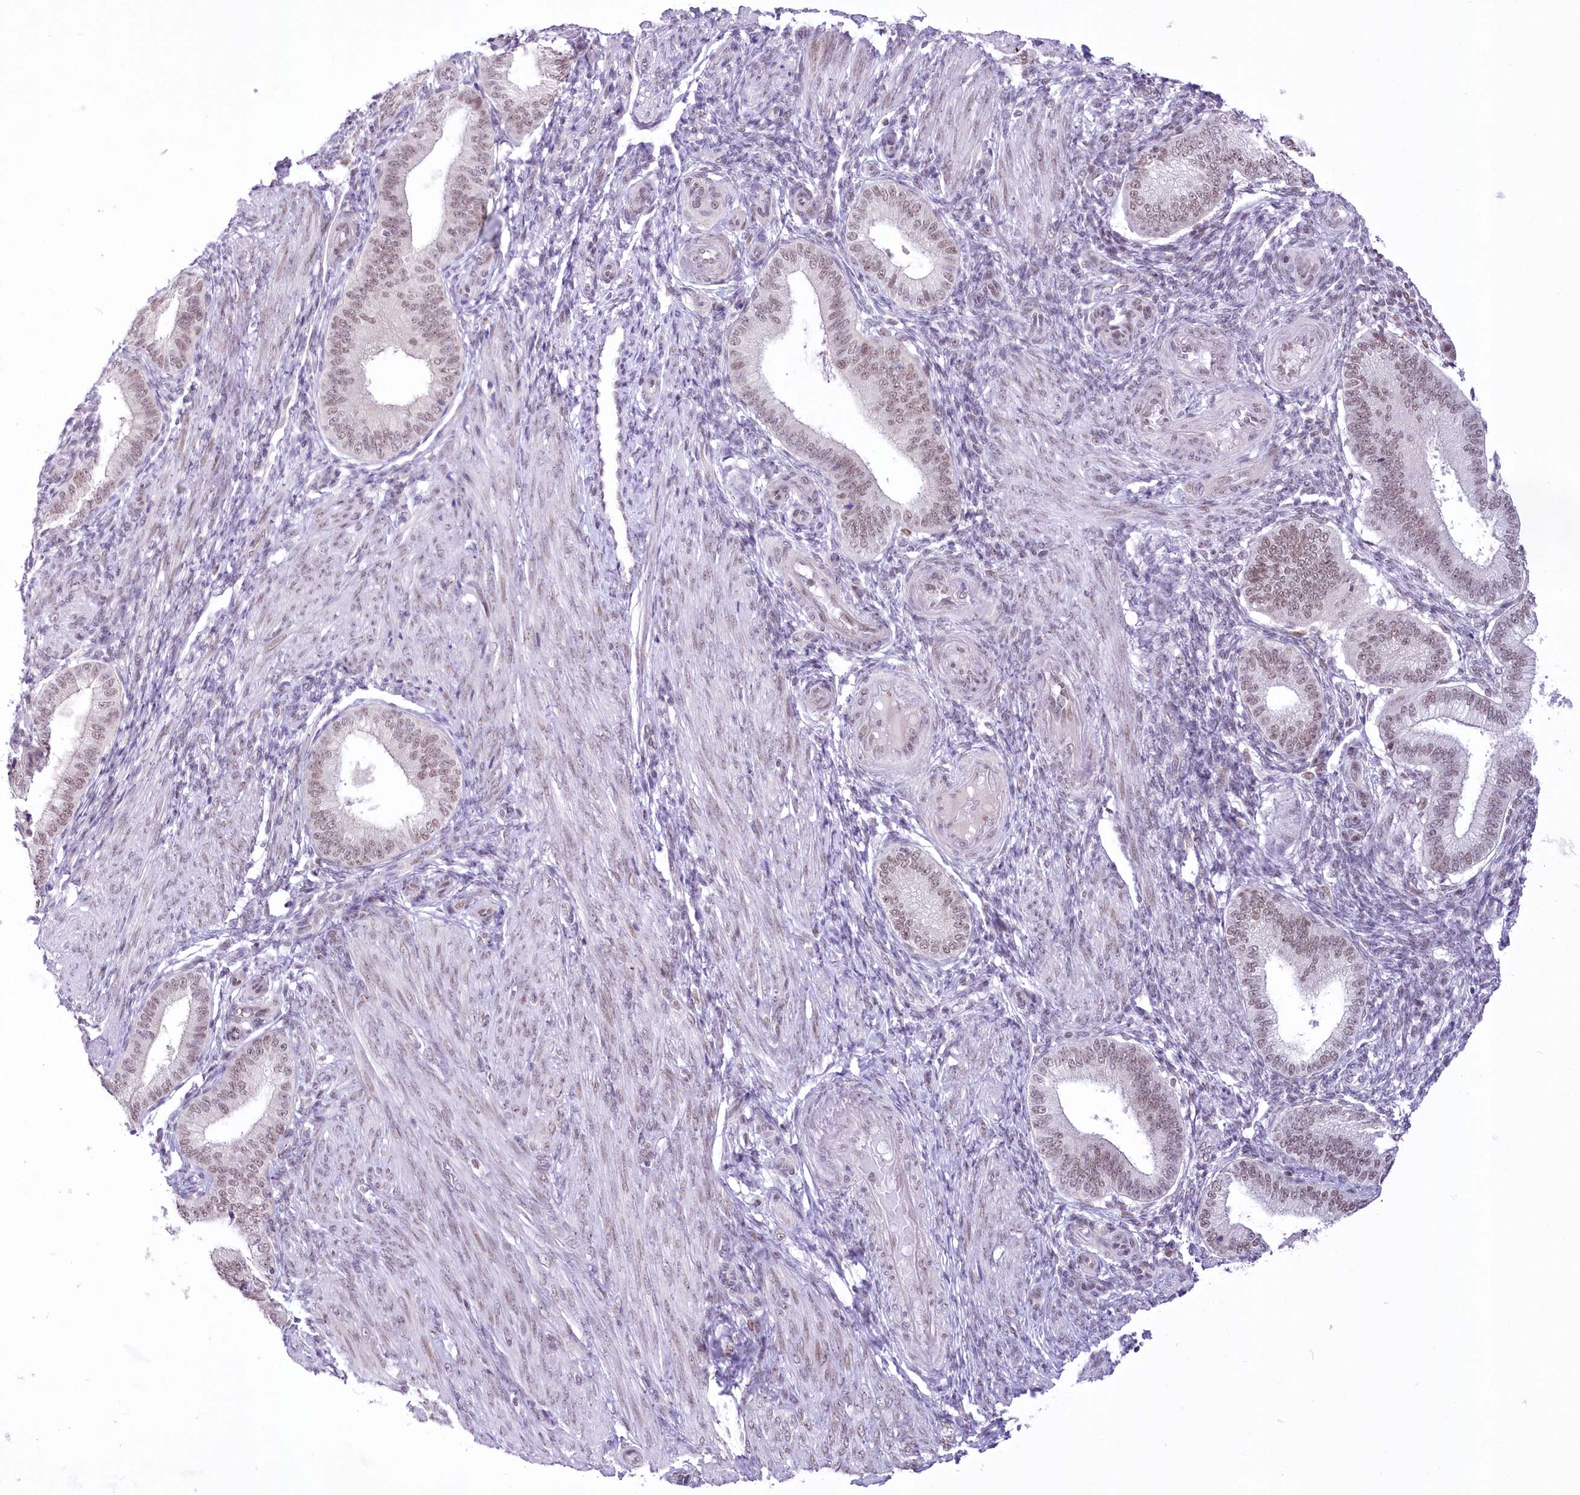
{"staining": {"intensity": "moderate", "quantity": "<25%", "location": "nuclear"}, "tissue": "endometrium", "cell_type": "Cells in endometrial stroma", "image_type": "normal", "snomed": [{"axis": "morphology", "description": "Normal tissue, NOS"}, {"axis": "topography", "description": "Endometrium"}], "caption": "This histopathology image demonstrates immunohistochemistry (IHC) staining of benign human endometrium, with low moderate nuclear expression in approximately <25% of cells in endometrial stroma.", "gene": "NSUN2", "patient": {"sex": "female", "age": 39}}